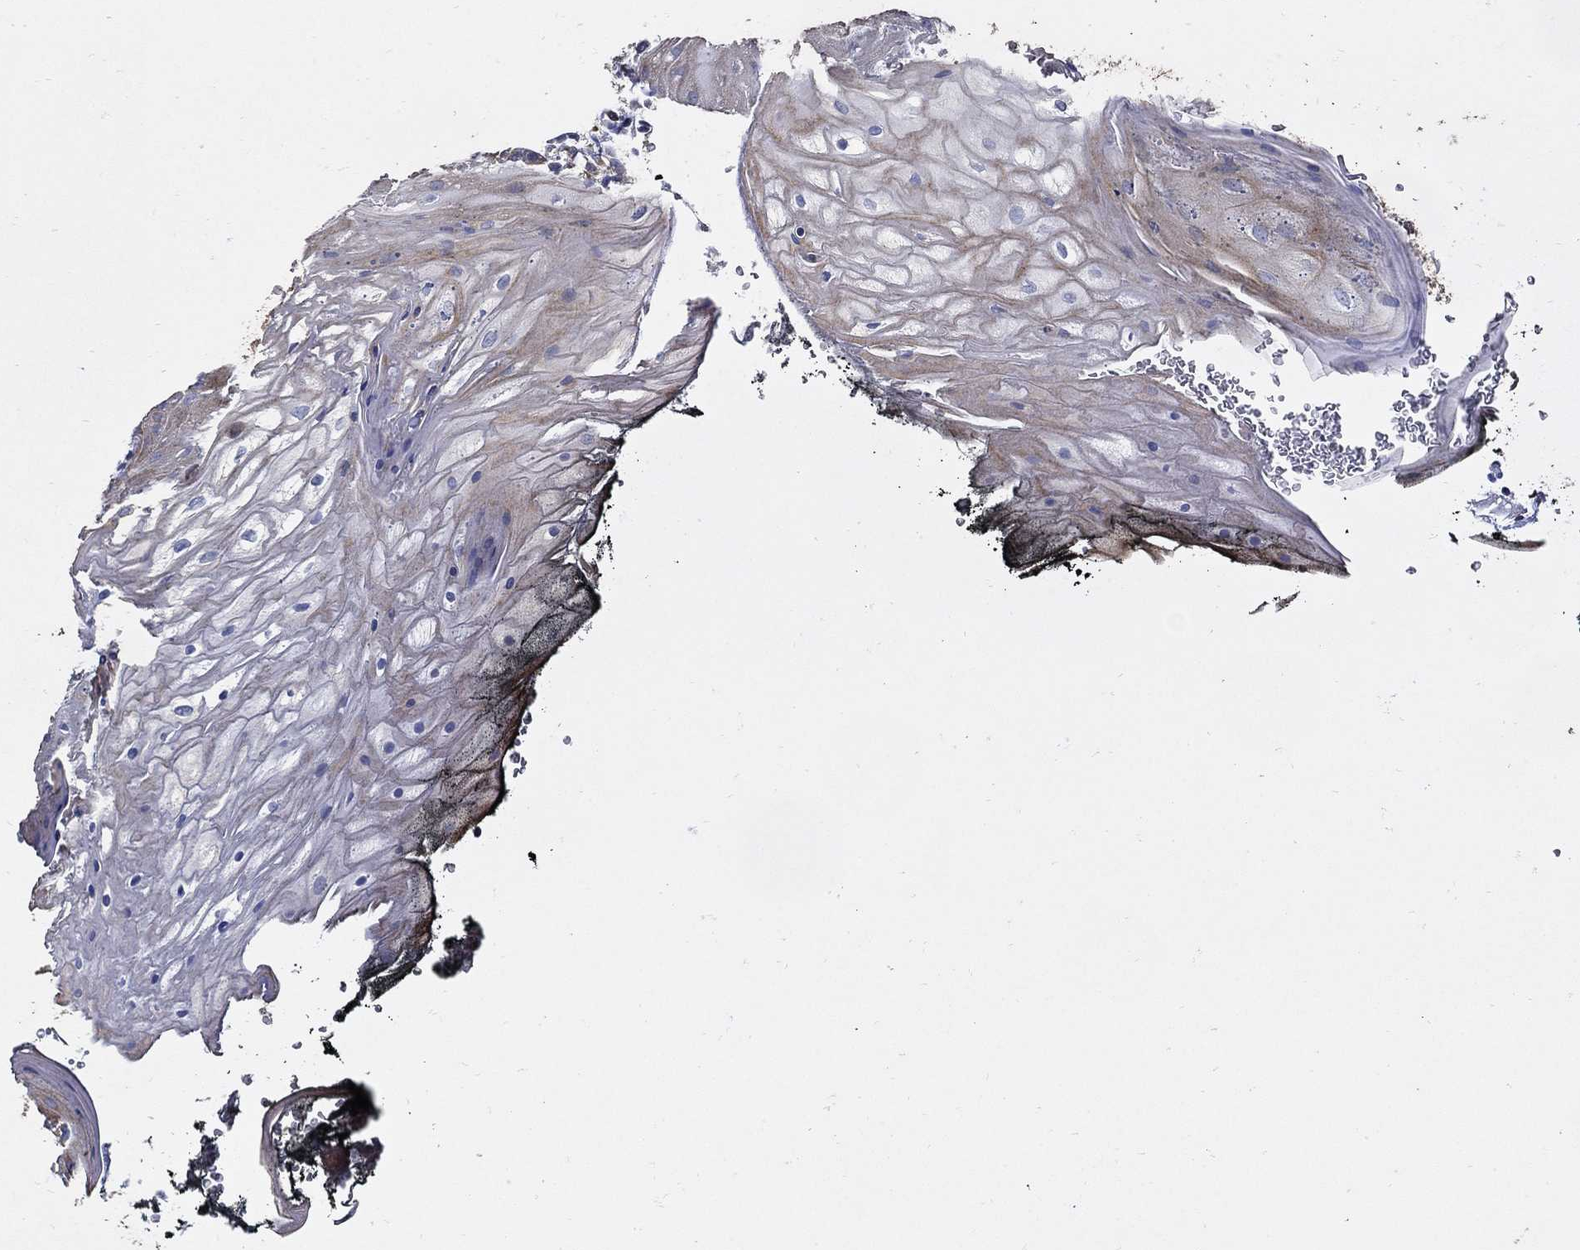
{"staining": {"intensity": "weak", "quantity": ">75%", "location": "cytoplasmic/membranous"}, "tissue": "oral mucosa", "cell_type": "Squamous epithelial cells", "image_type": "normal", "snomed": [{"axis": "morphology", "description": "Normal tissue, NOS"}, {"axis": "morphology", "description": "Squamous cell carcinoma, NOS"}, {"axis": "topography", "description": "Oral tissue"}, {"axis": "topography", "description": "Head-Neck"}], "caption": "Human oral mucosa stained with a brown dye demonstrates weak cytoplasmic/membranous positive staining in about >75% of squamous epithelial cells.", "gene": "EMILIN3", "patient": {"sex": "male", "age": 65}}